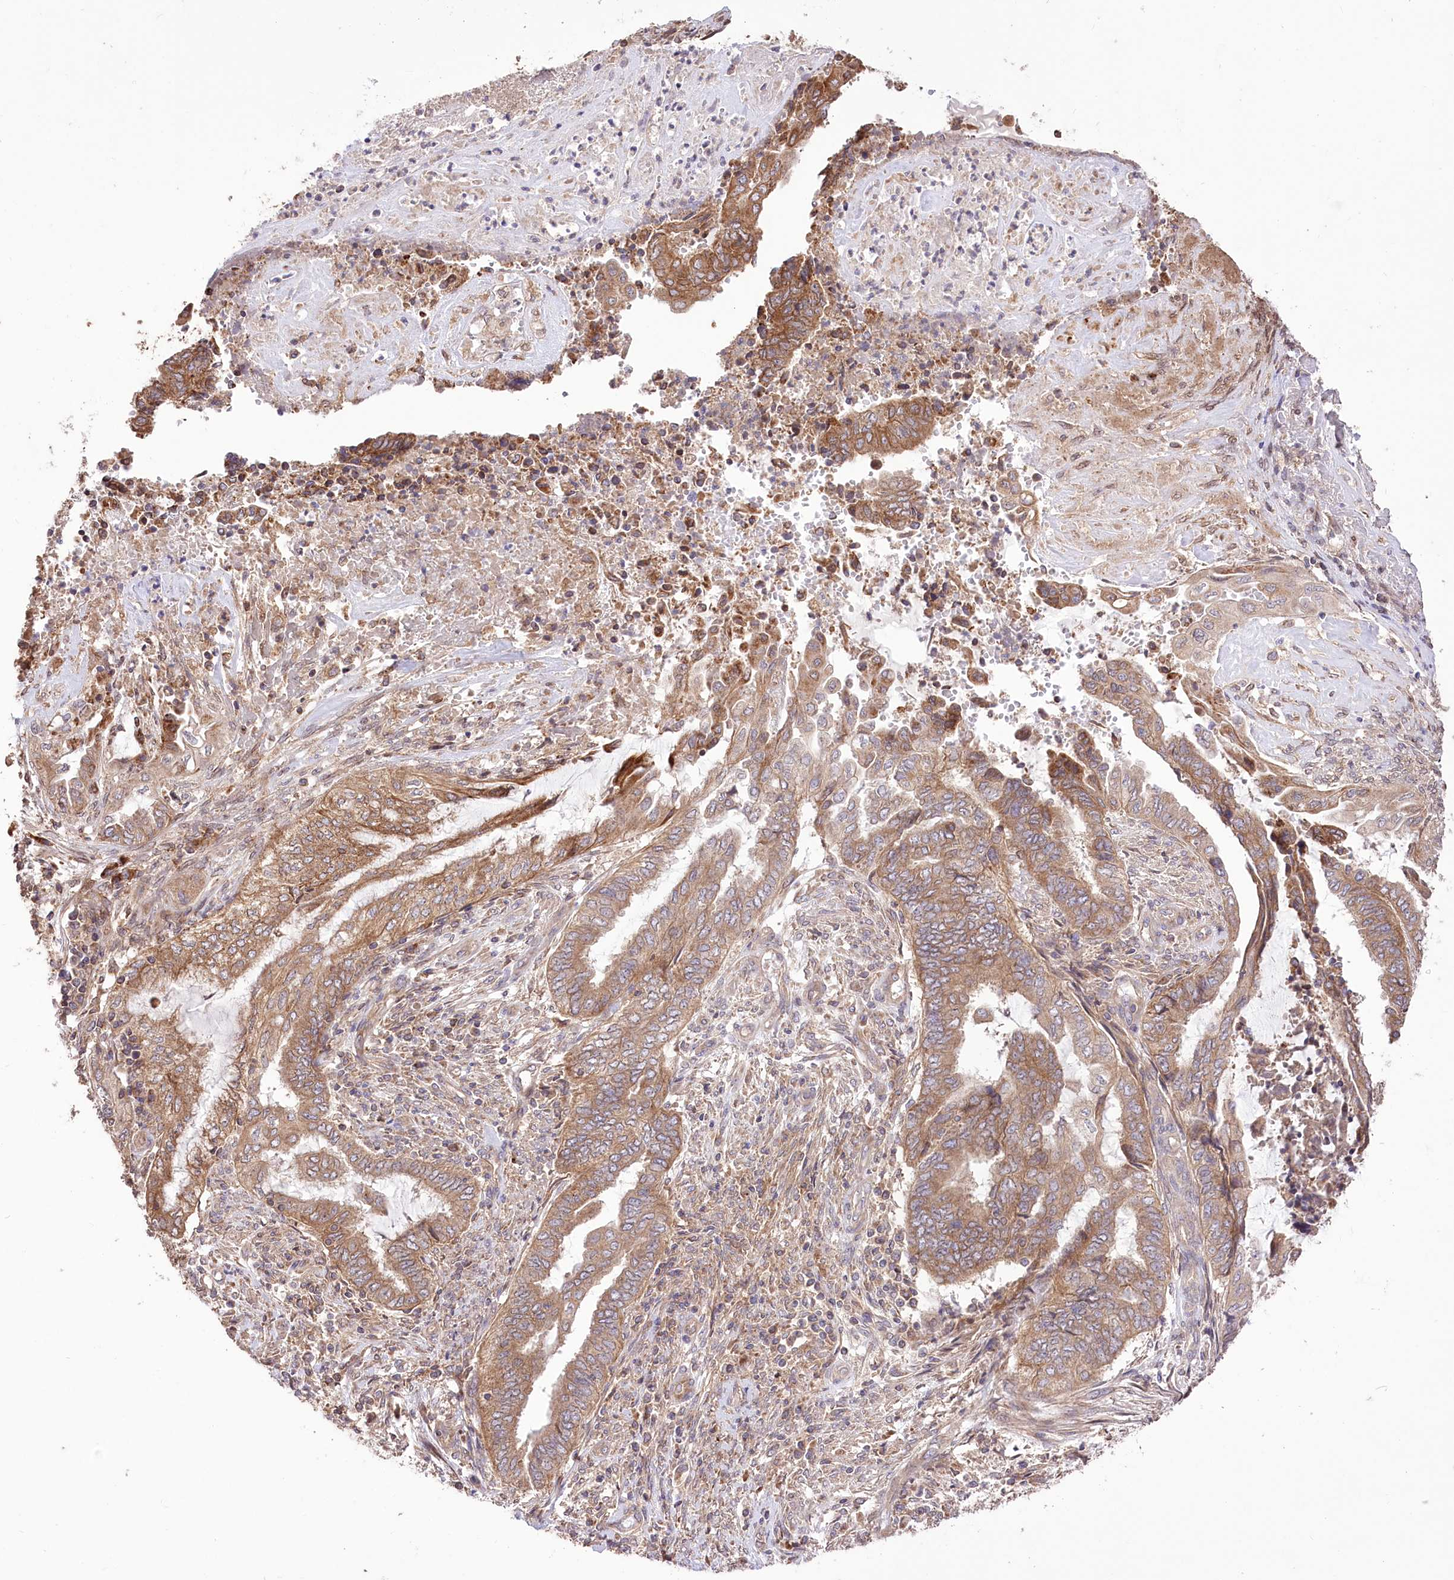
{"staining": {"intensity": "moderate", "quantity": ">75%", "location": "cytoplasmic/membranous"}, "tissue": "endometrial cancer", "cell_type": "Tumor cells", "image_type": "cancer", "snomed": [{"axis": "morphology", "description": "Adenocarcinoma, NOS"}, {"axis": "topography", "description": "Uterus"}, {"axis": "topography", "description": "Endometrium"}], "caption": "Protein staining by immunohistochemistry shows moderate cytoplasmic/membranous positivity in approximately >75% of tumor cells in endometrial cancer (adenocarcinoma).", "gene": "XYLB", "patient": {"sex": "female", "age": 70}}